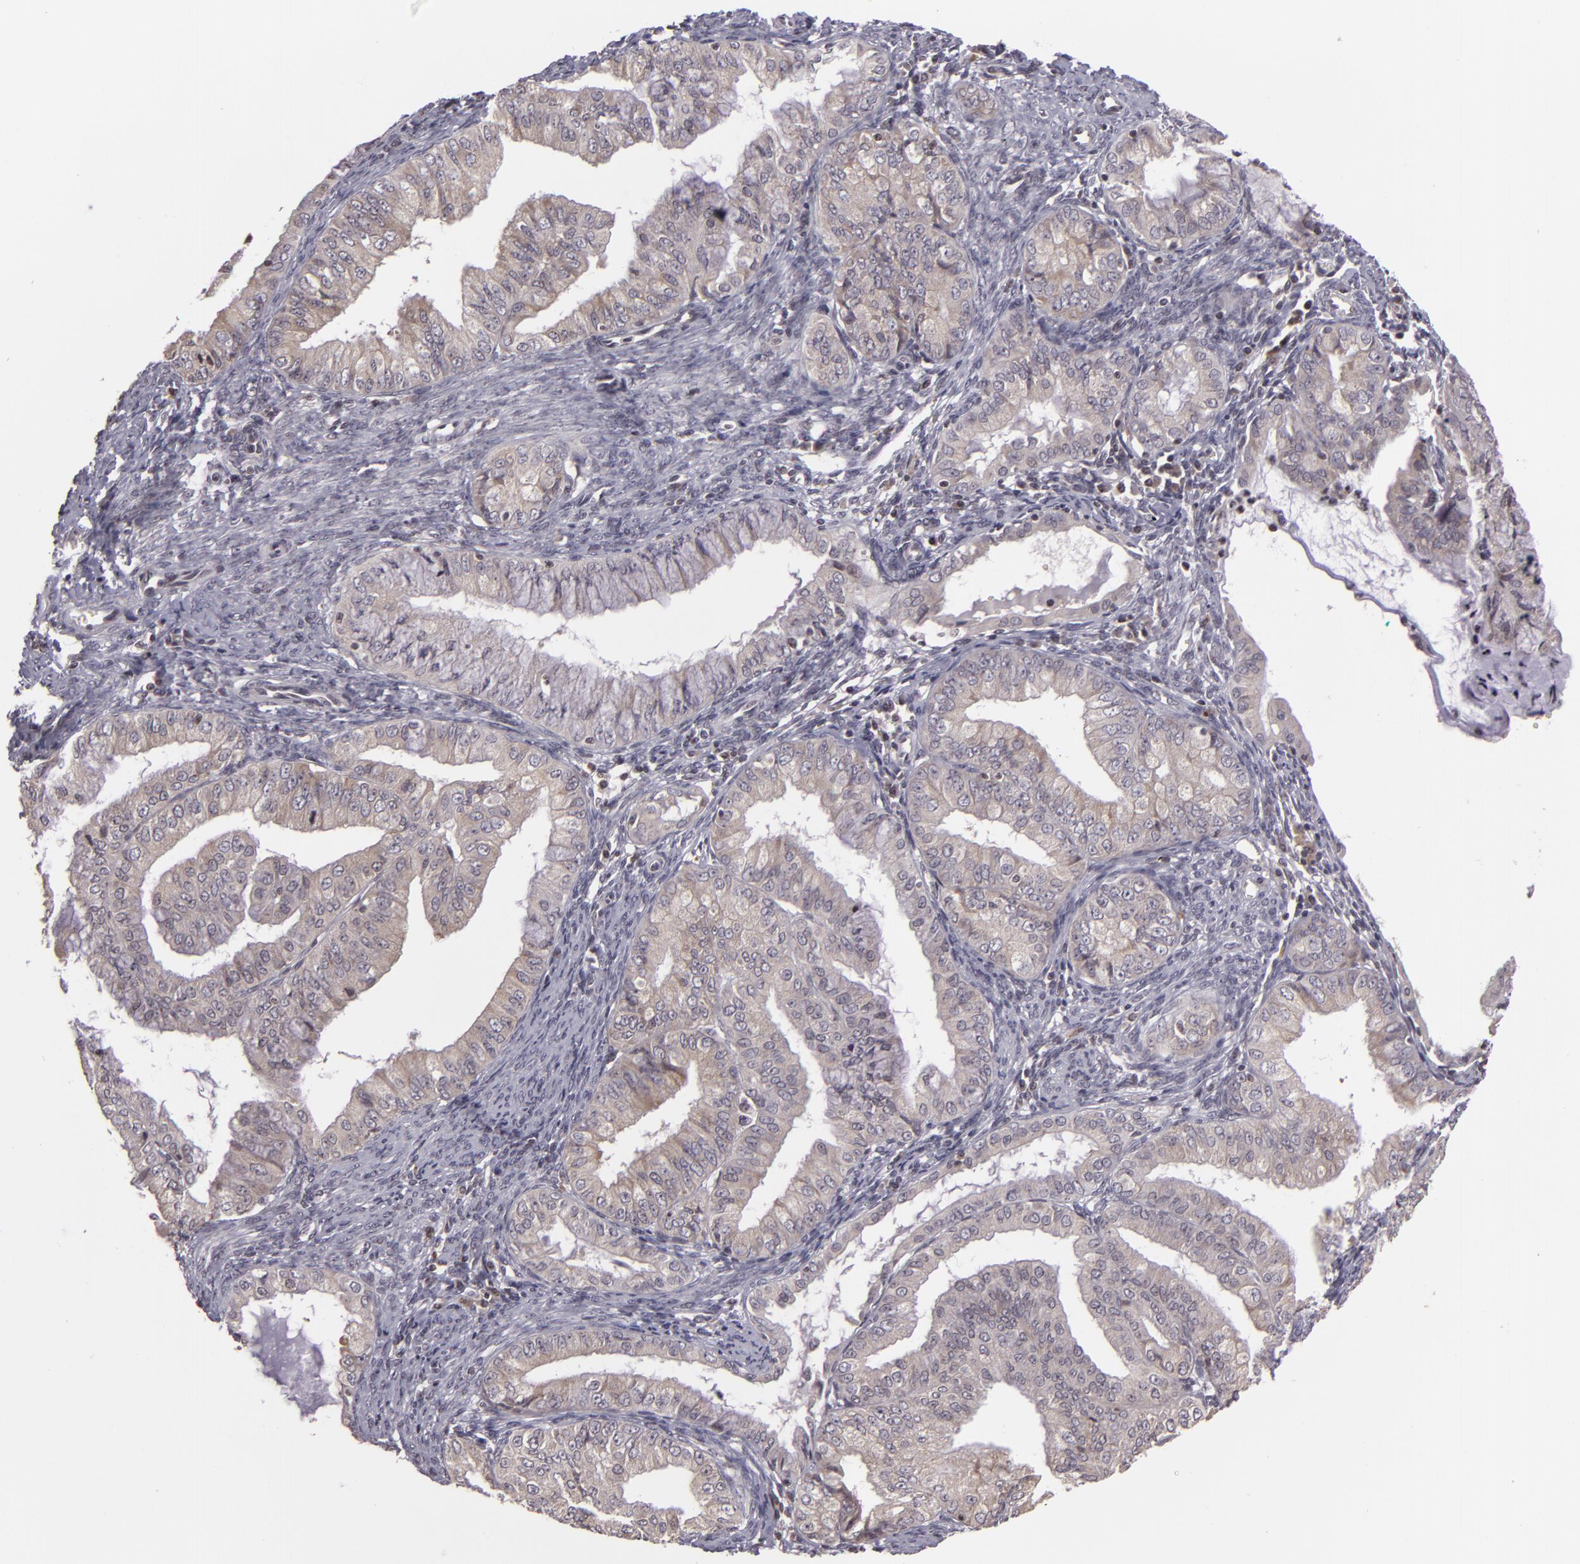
{"staining": {"intensity": "negative", "quantity": "none", "location": "none"}, "tissue": "endometrial cancer", "cell_type": "Tumor cells", "image_type": "cancer", "snomed": [{"axis": "morphology", "description": "Adenocarcinoma, NOS"}, {"axis": "topography", "description": "Endometrium"}], "caption": "An image of human endometrial cancer (adenocarcinoma) is negative for staining in tumor cells.", "gene": "AKAP6", "patient": {"sex": "female", "age": 76}}